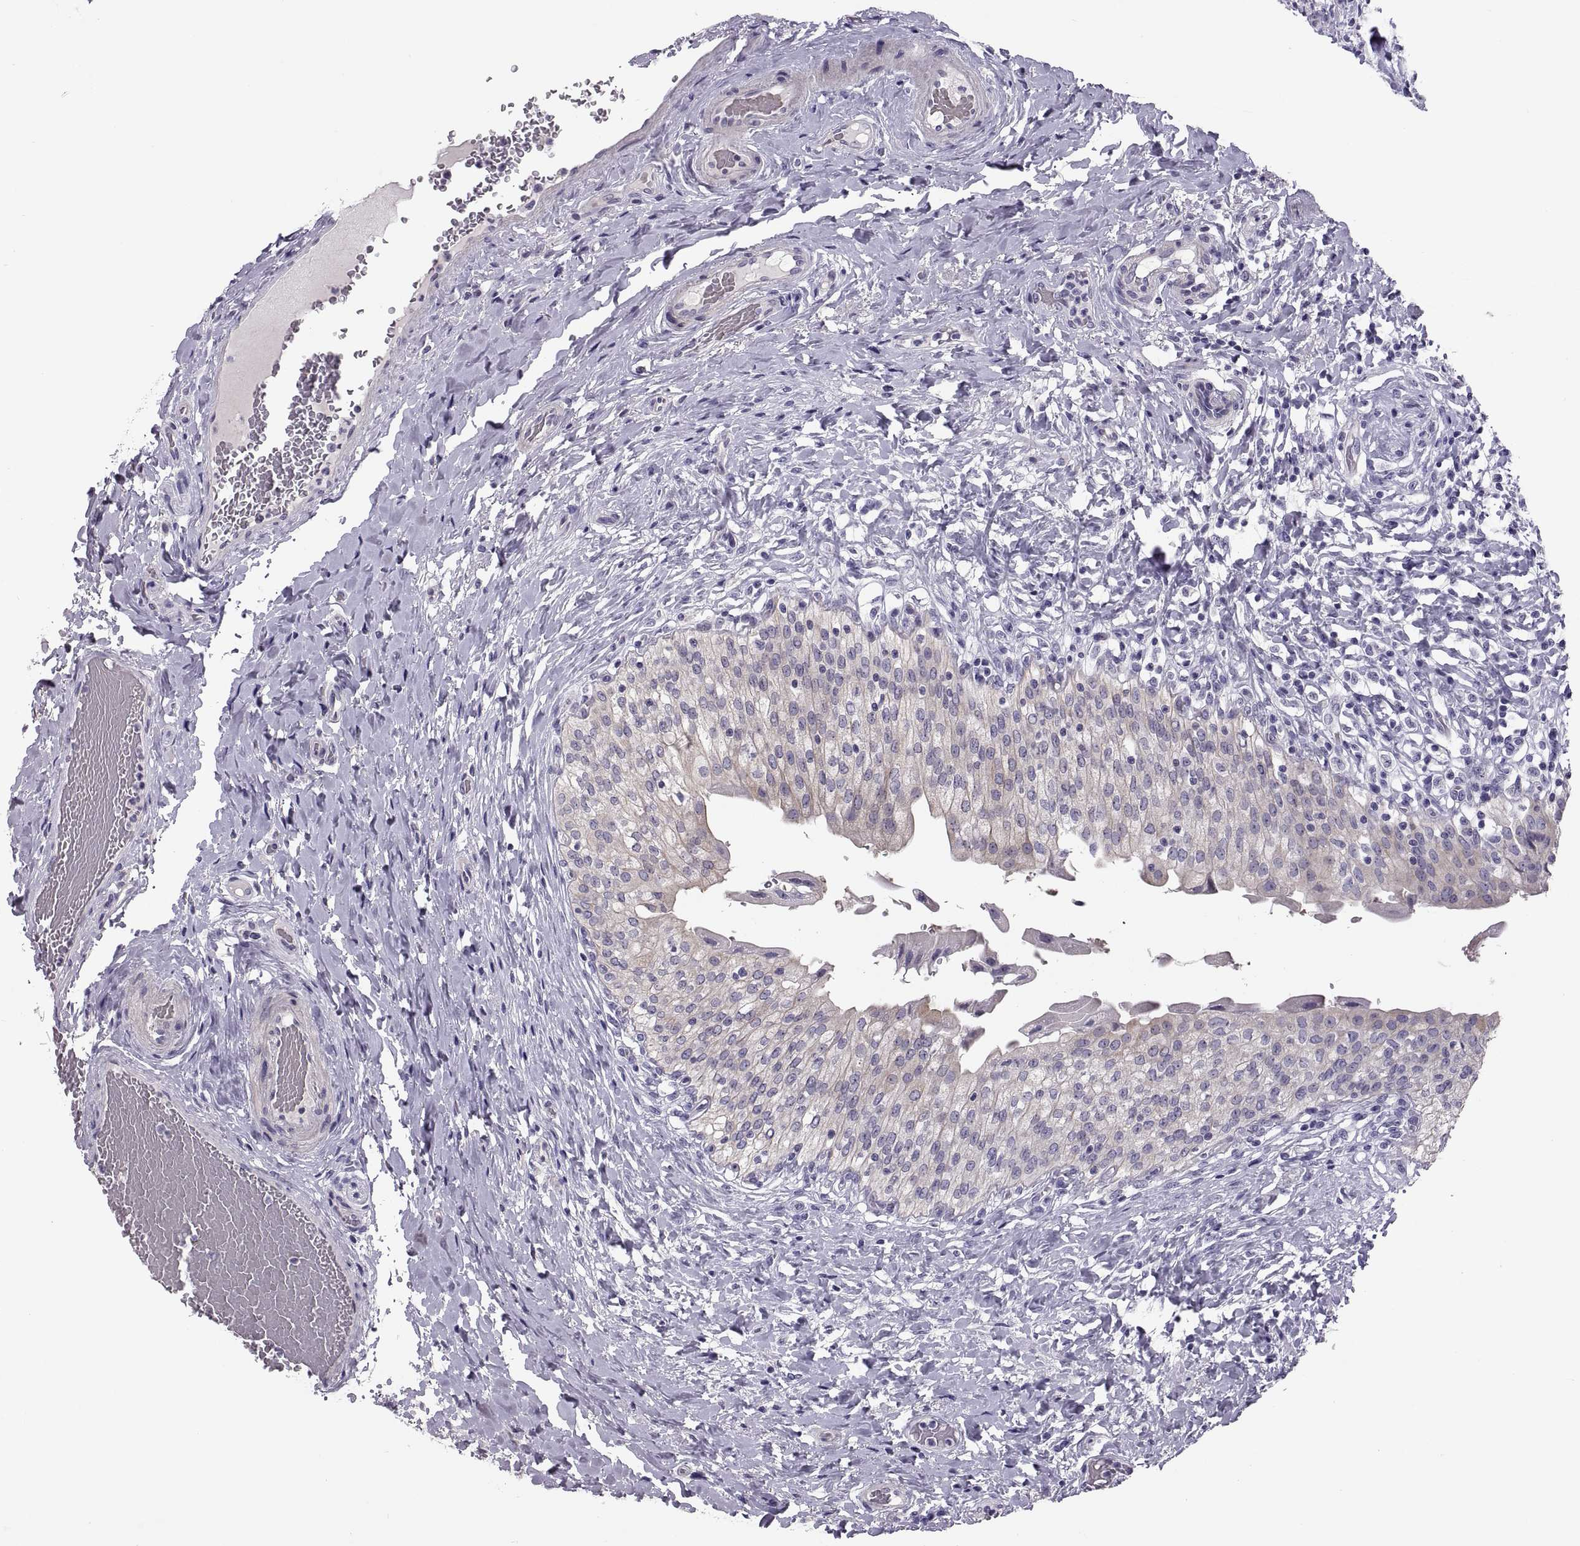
{"staining": {"intensity": "weak", "quantity": "<25%", "location": "cytoplasmic/membranous"}, "tissue": "urinary bladder", "cell_type": "Urothelial cells", "image_type": "normal", "snomed": [{"axis": "morphology", "description": "Normal tissue, NOS"}, {"axis": "morphology", "description": "Inflammation, NOS"}, {"axis": "topography", "description": "Urinary bladder"}], "caption": "This is a image of immunohistochemistry staining of benign urinary bladder, which shows no staining in urothelial cells.", "gene": "VSX2", "patient": {"sex": "male", "age": 64}}